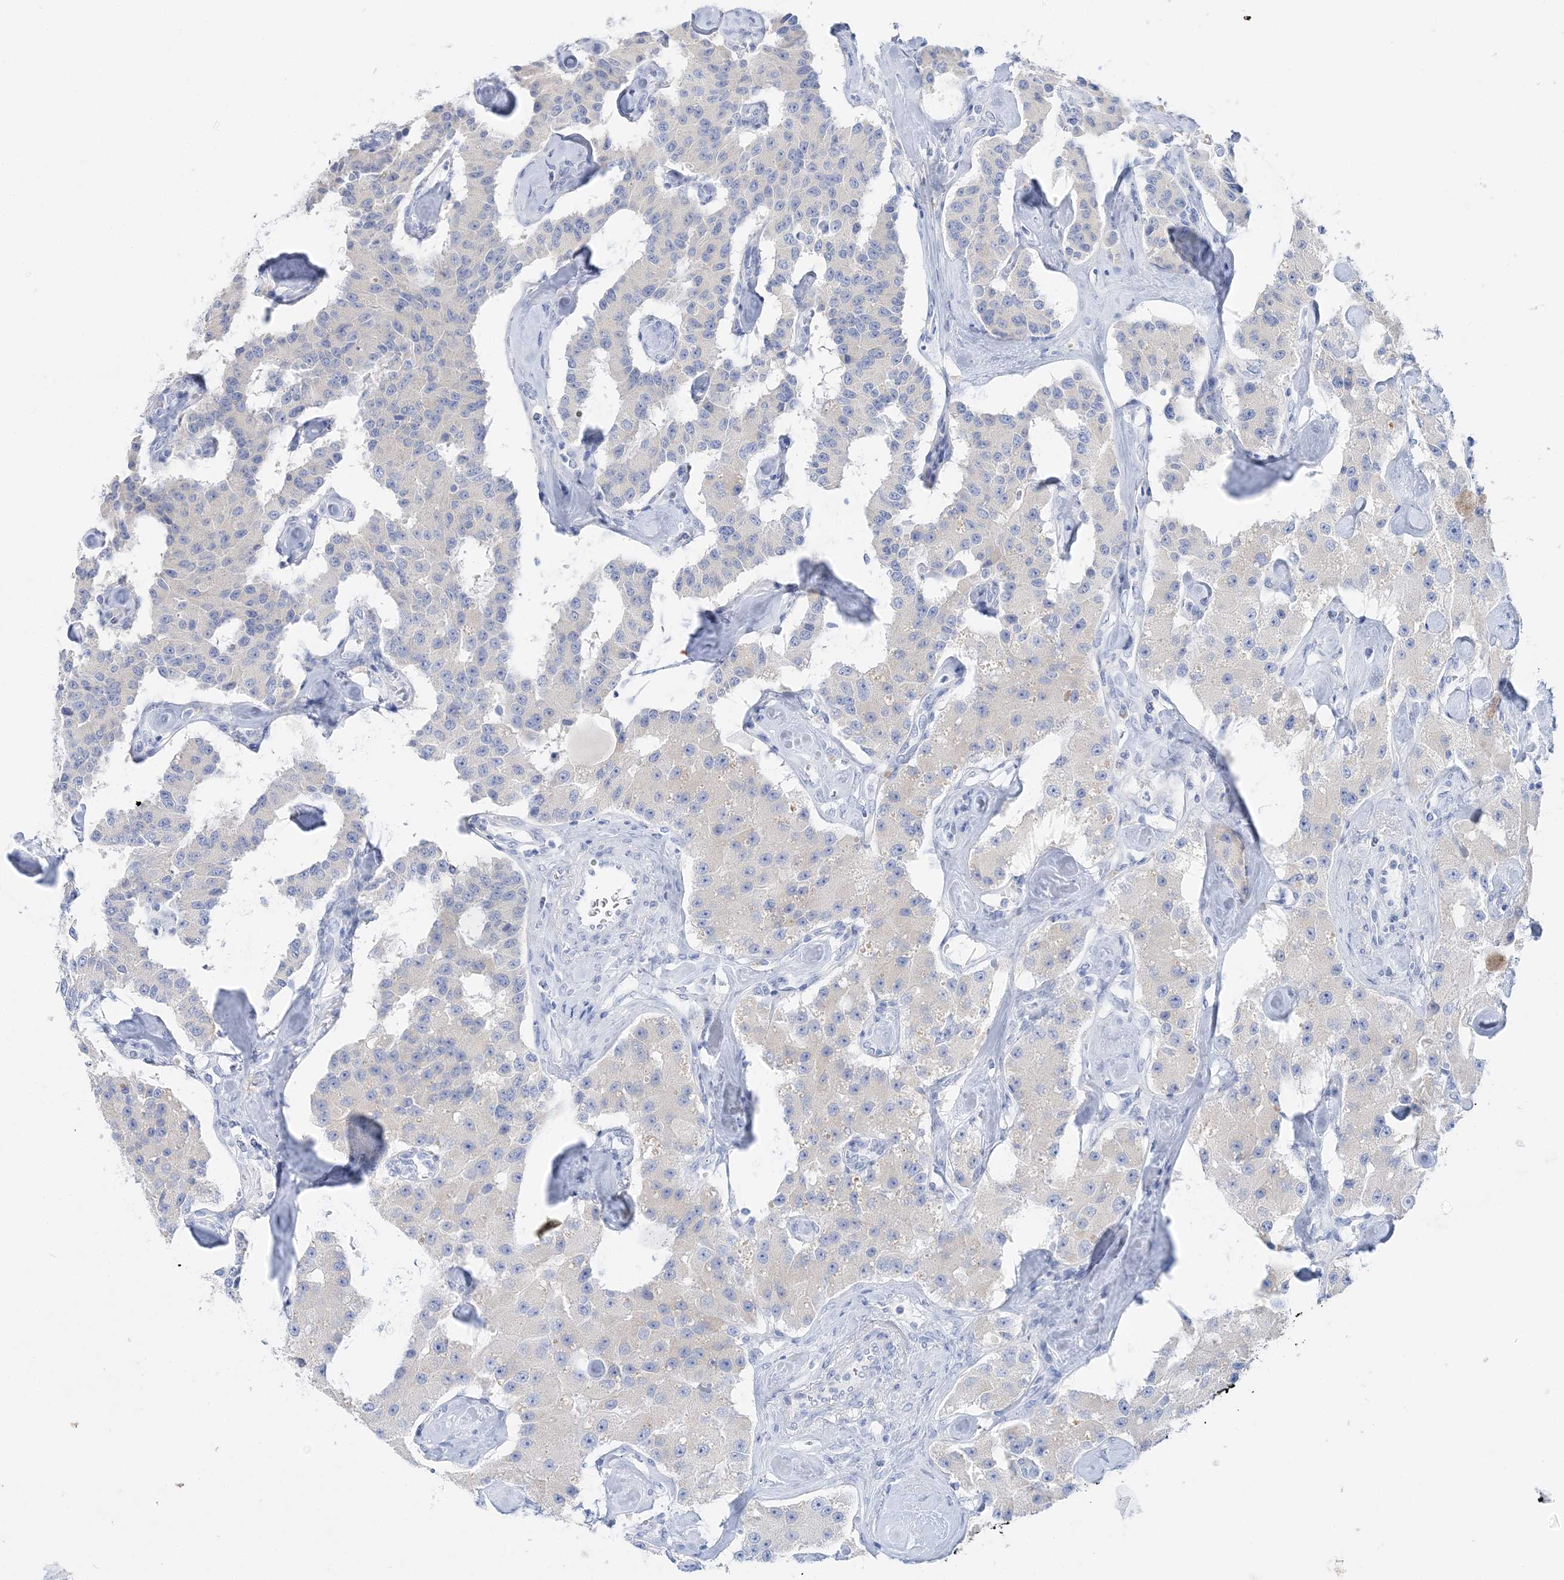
{"staining": {"intensity": "negative", "quantity": "none", "location": "none"}, "tissue": "carcinoid", "cell_type": "Tumor cells", "image_type": "cancer", "snomed": [{"axis": "morphology", "description": "Carcinoid, malignant, NOS"}, {"axis": "topography", "description": "Pancreas"}], "caption": "A photomicrograph of human malignant carcinoid is negative for staining in tumor cells.", "gene": "SLC5A6", "patient": {"sex": "male", "age": 41}}